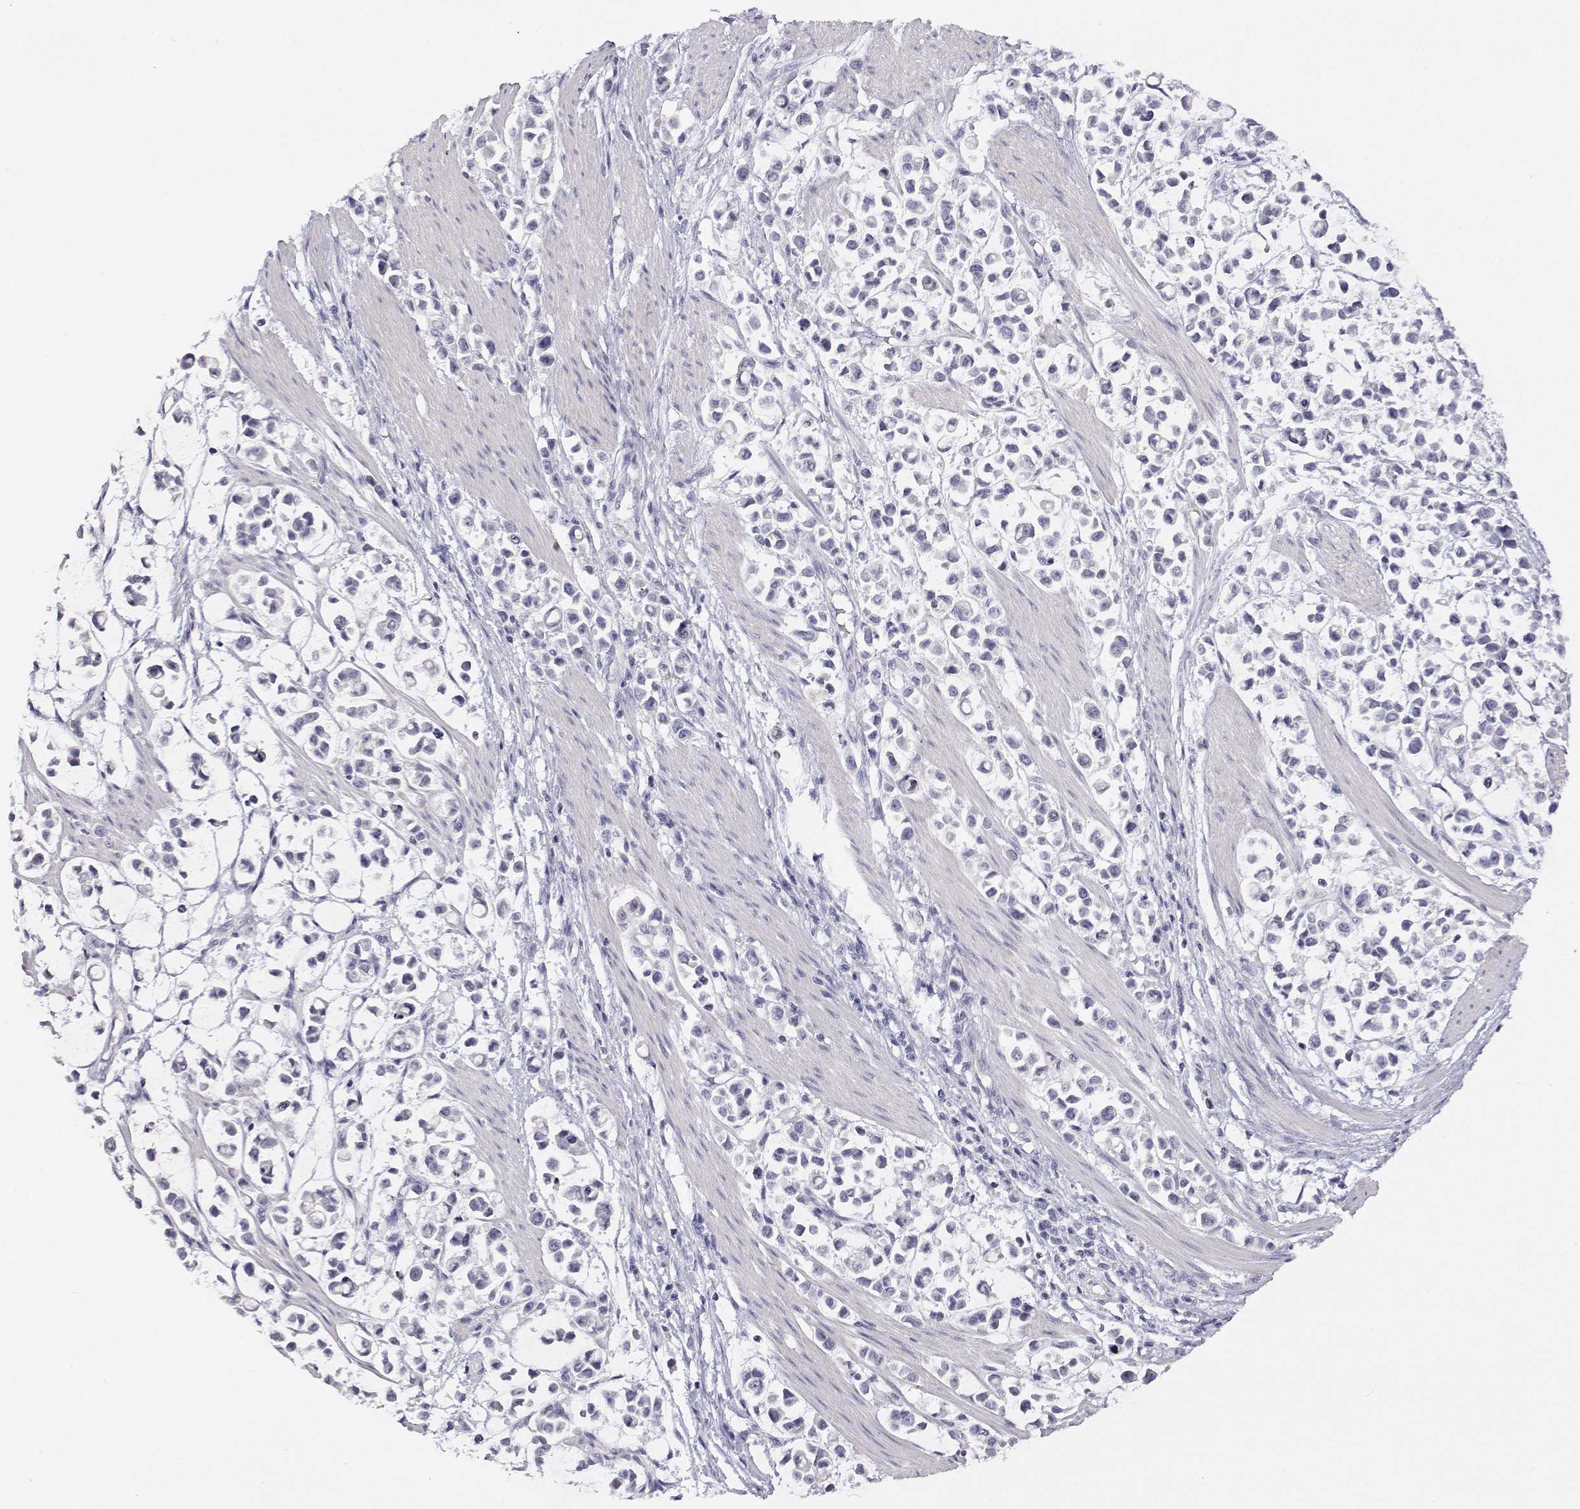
{"staining": {"intensity": "negative", "quantity": "none", "location": "none"}, "tissue": "stomach cancer", "cell_type": "Tumor cells", "image_type": "cancer", "snomed": [{"axis": "morphology", "description": "Adenocarcinoma, NOS"}, {"axis": "topography", "description": "Stomach"}], "caption": "Image shows no protein positivity in tumor cells of stomach cancer (adenocarcinoma) tissue.", "gene": "ANKRD65", "patient": {"sex": "male", "age": 82}}